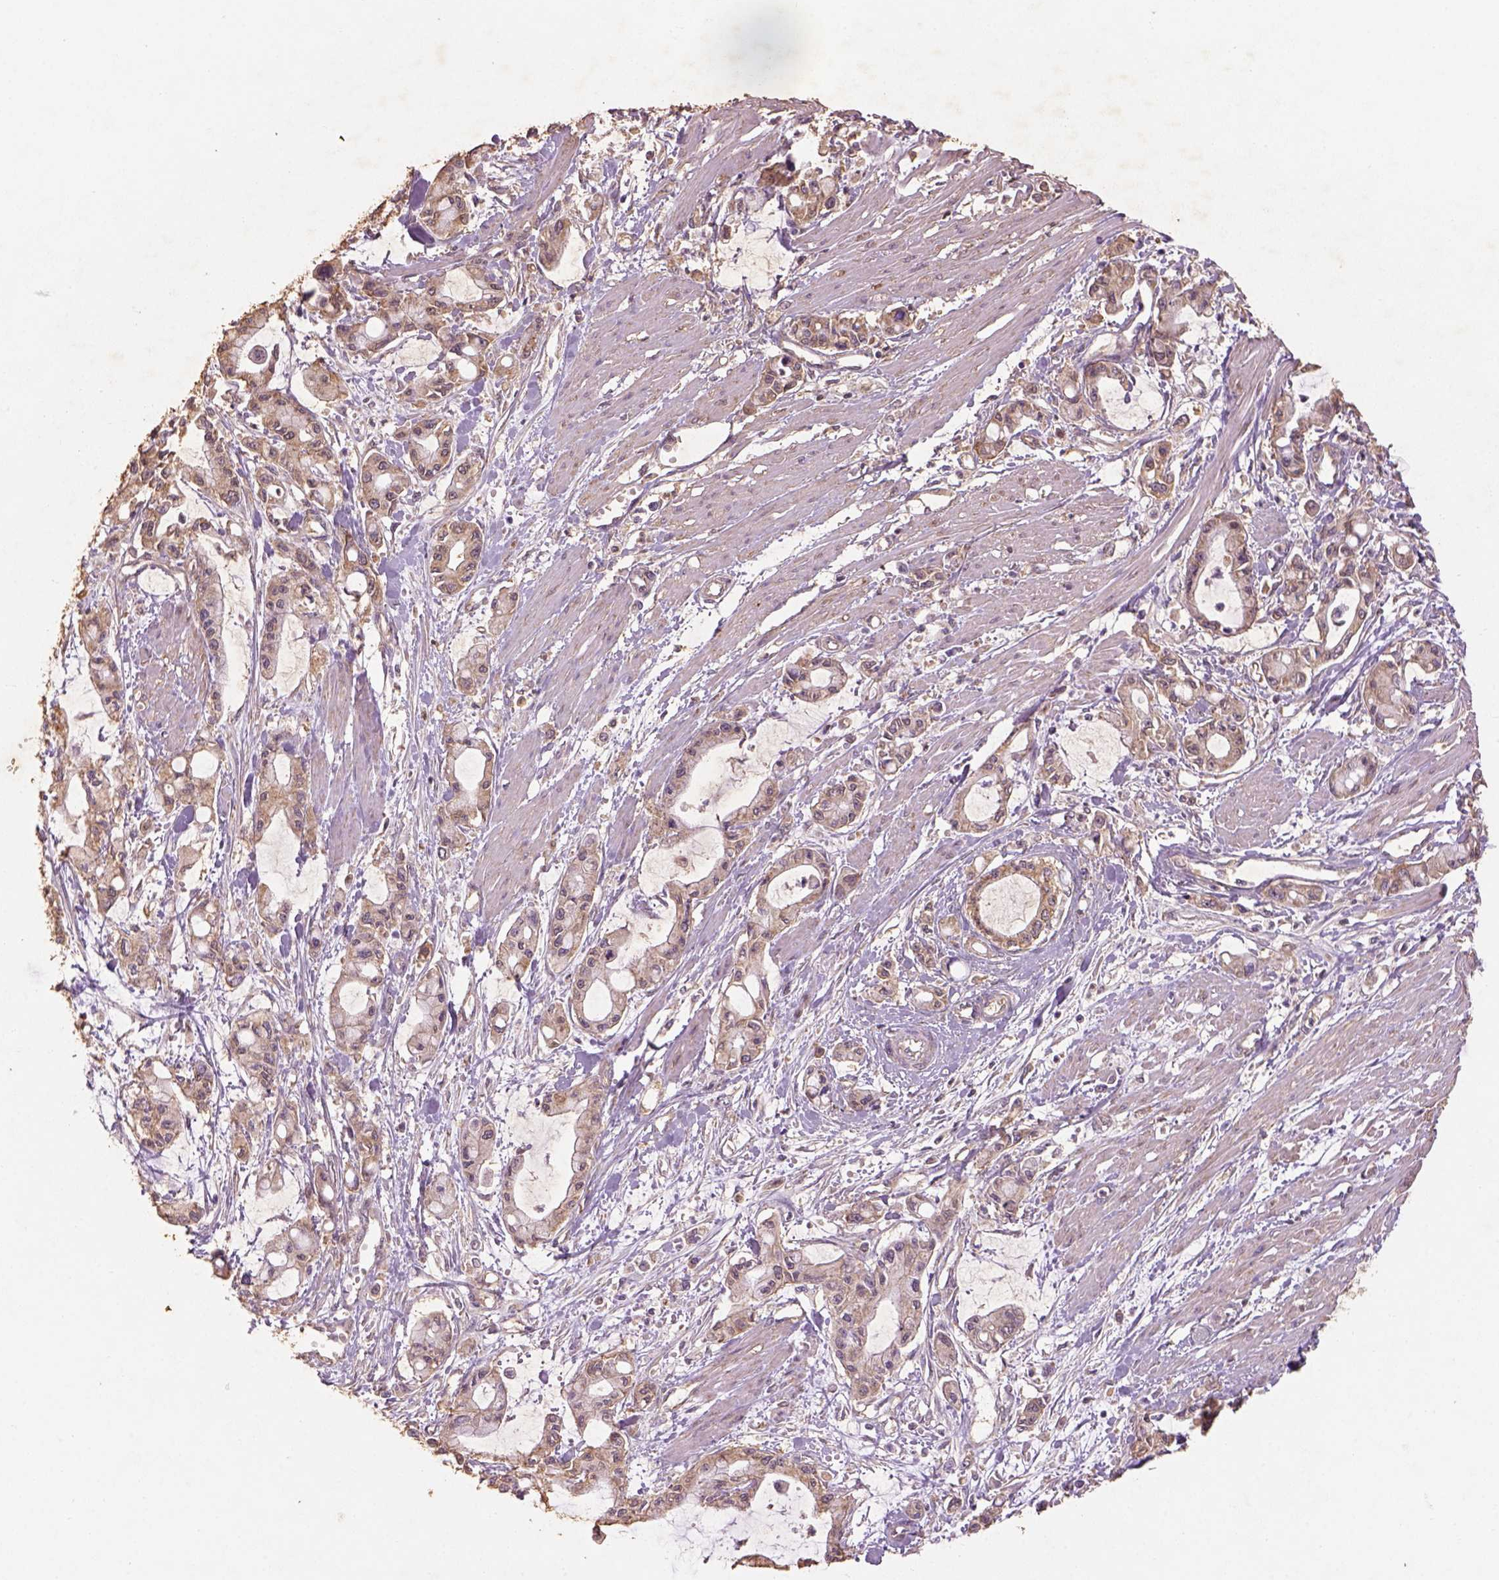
{"staining": {"intensity": "moderate", "quantity": ">75%", "location": "cytoplasmic/membranous"}, "tissue": "pancreatic cancer", "cell_type": "Tumor cells", "image_type": "cancer", "snomed": [{"axis": "morphology", "description": "Adenocarcinoma, NOS"}, {"axis": "topography", "description": "Pancreas"}], "caption": "This histopathology image reveals immunohistochemistry staining of pancreatic adenocarcinoma, with medium moderate cytoplasmic/membranous expression in approximately >75% of tumor cells.", "gene": "AP2B1", "patient": {"sex": "male", "age": 48}}